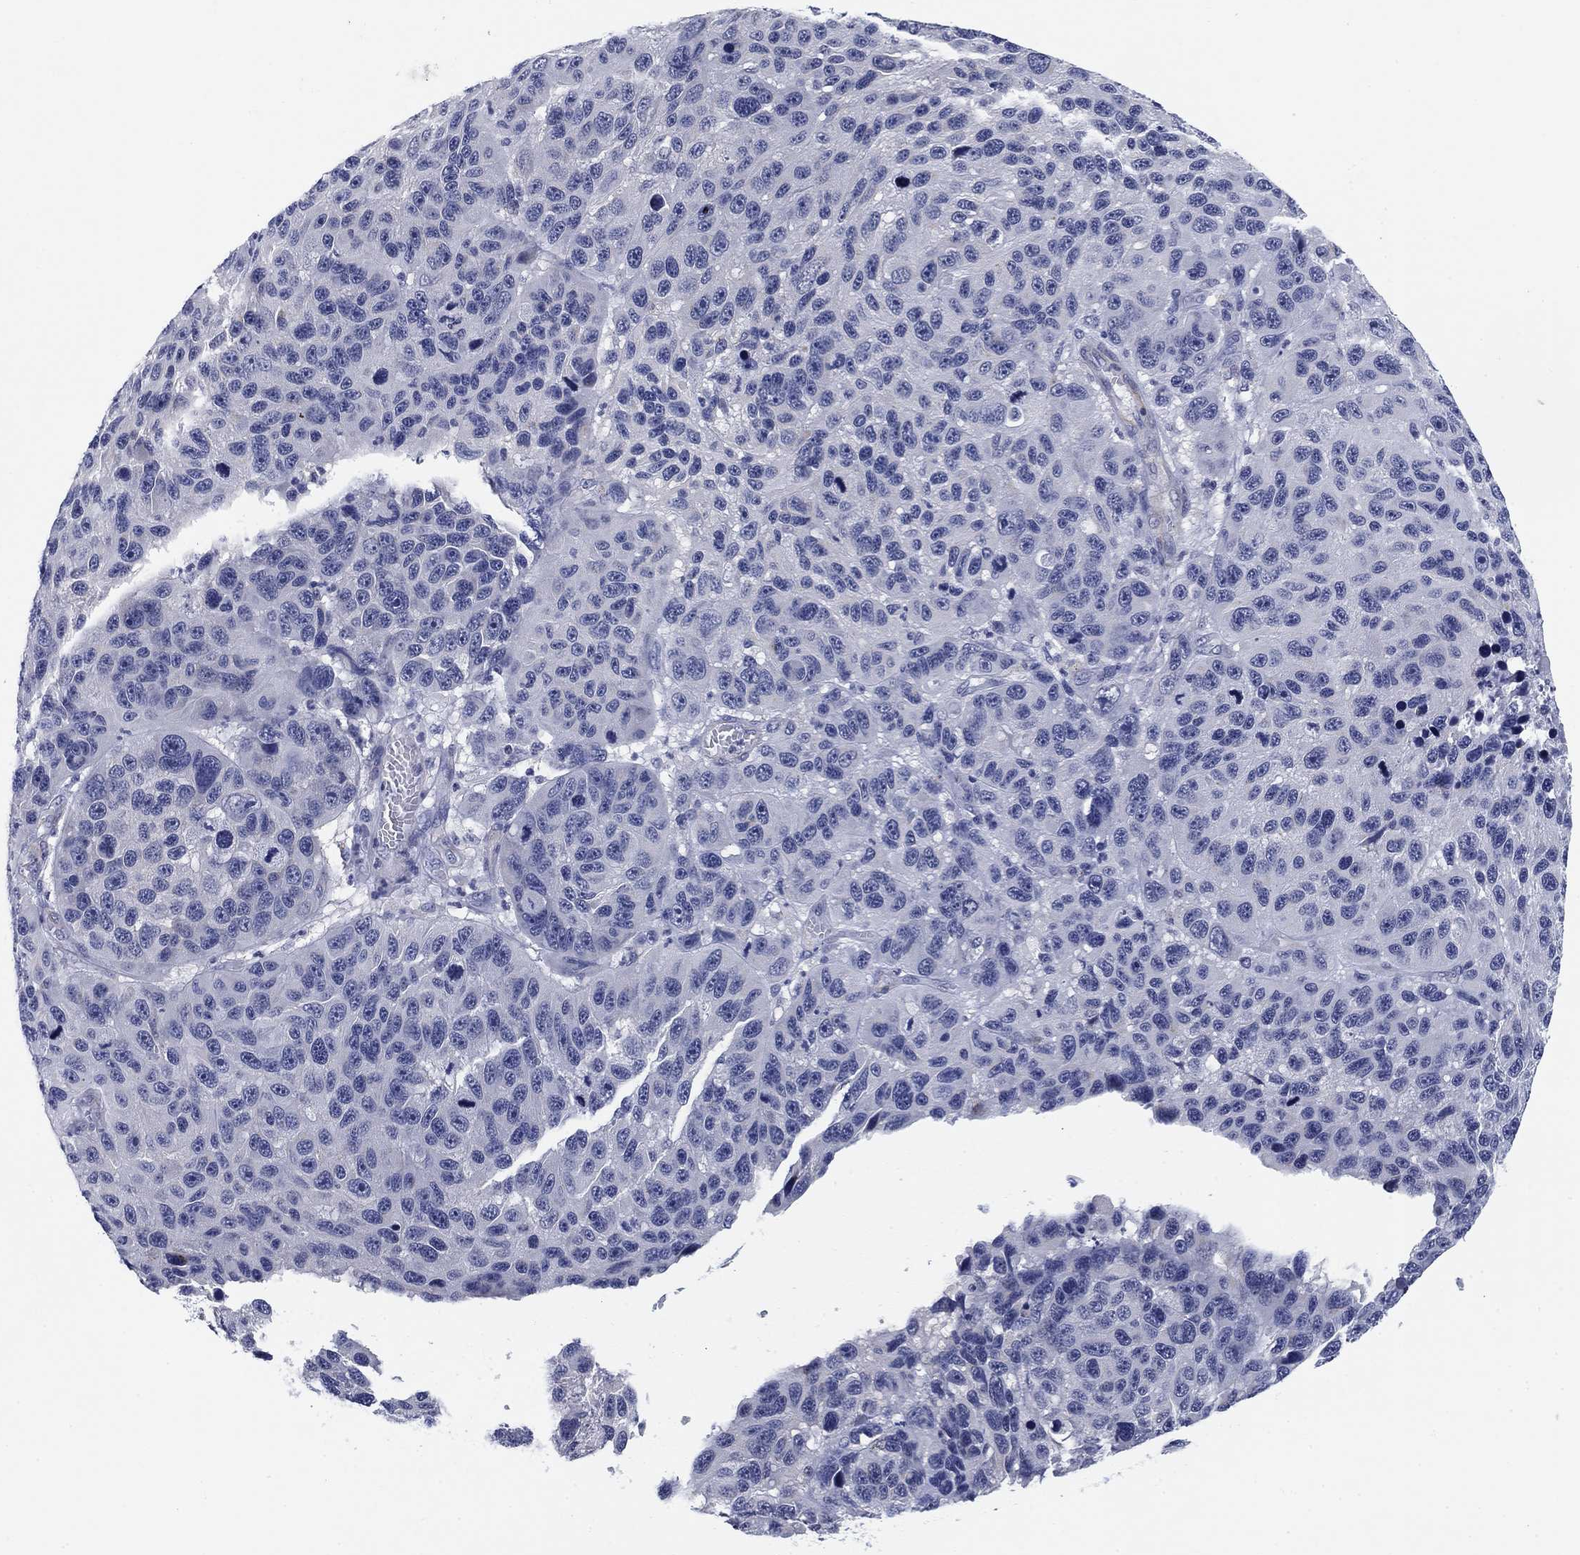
{"staining": {"intensity": "negative", "quantity": "none", "location": "none"}, "tissue": "melanoma", "cell_type": "Tumor cells", "image_type": "cancer", "snomed": [{"axis": "morphology", "description": "Malignant melanoma, NOS"}, {"axis": "topography", "description": "Skin"}], "caption": "Tumor cells are negative for brown protein staining in malignant melanoma.", "gene": "OTUB2", "patient": {"sex": "male", "age": 53}}